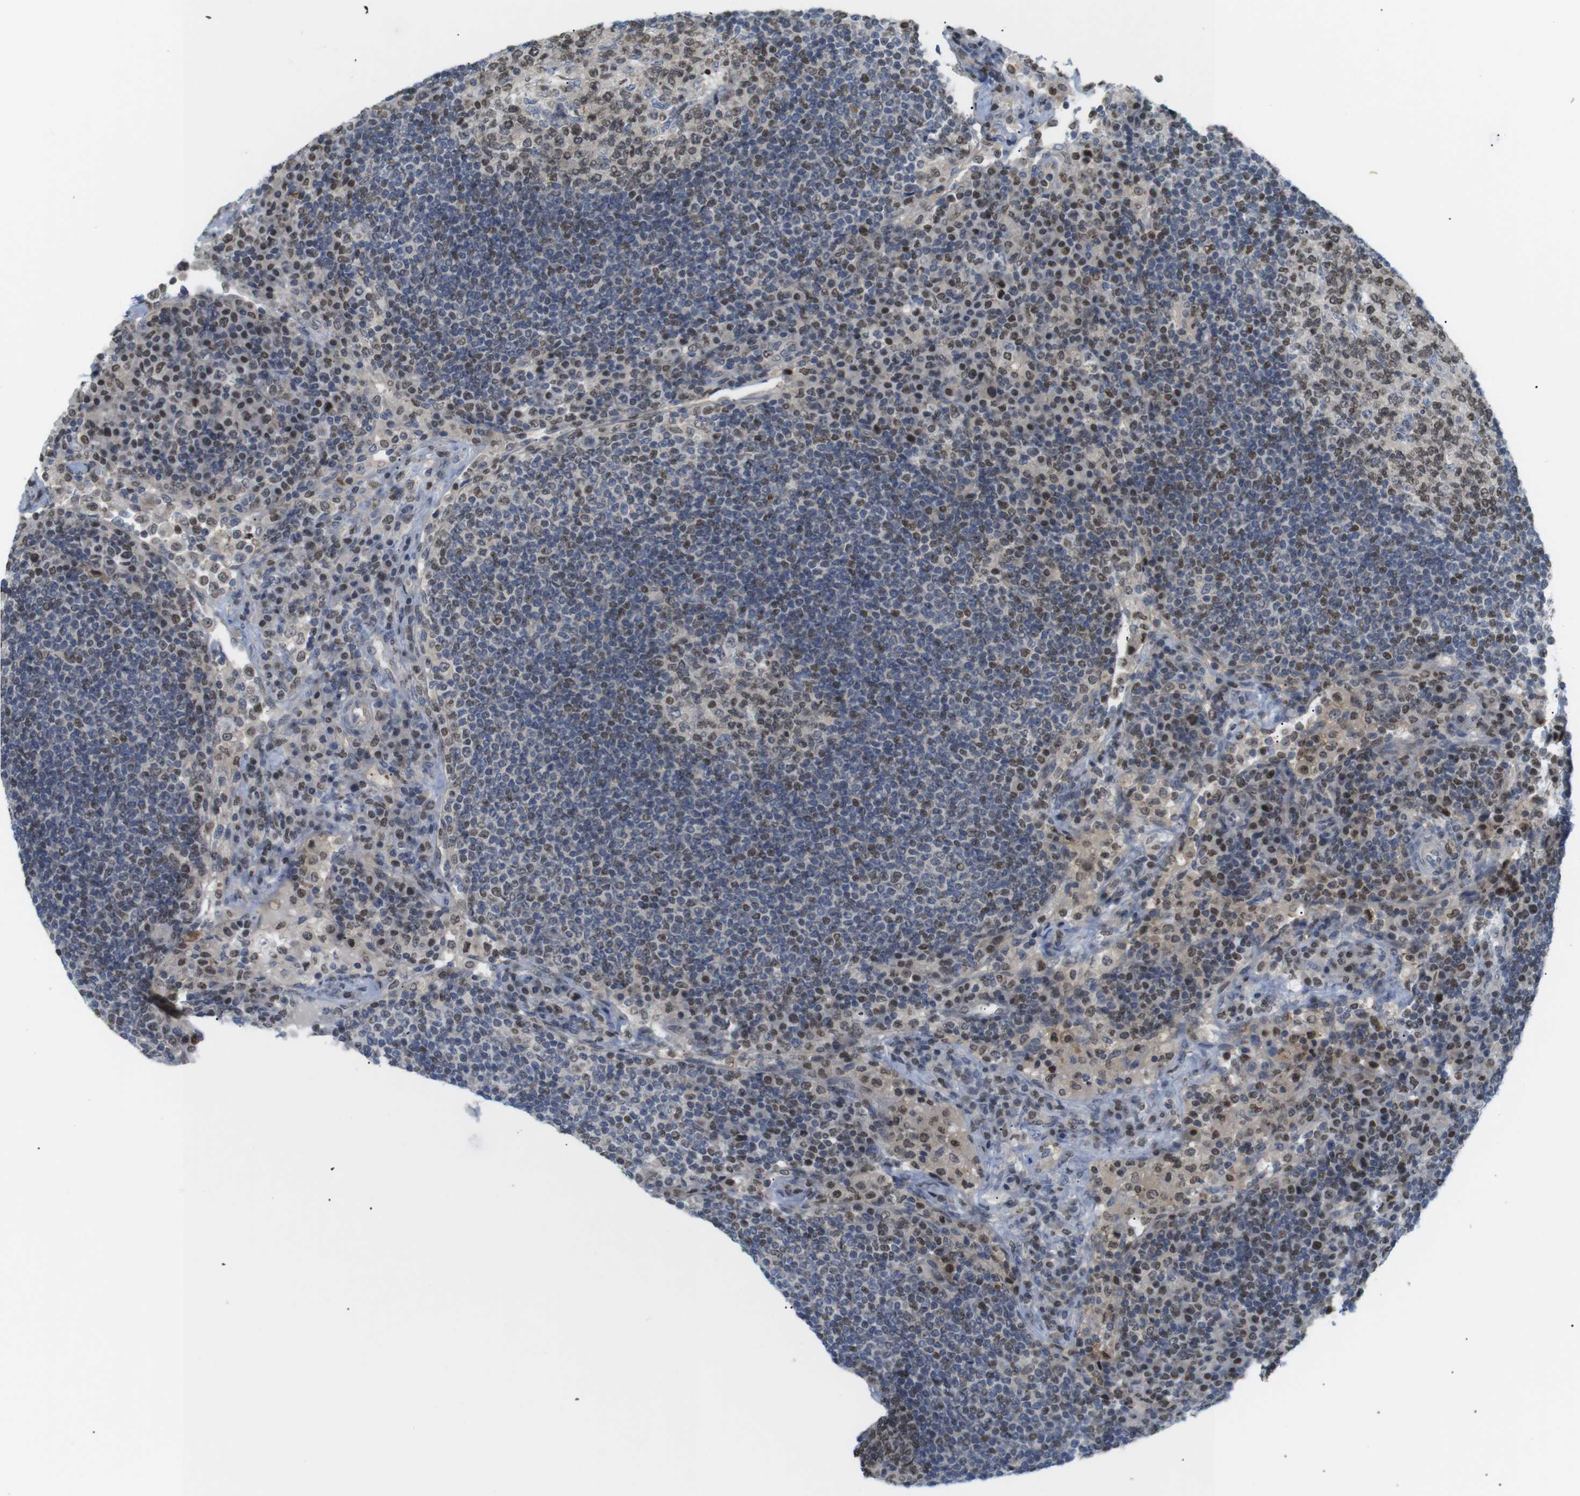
{"staining": {"intensity": "moderate", "quantity": "25%-75%", "location": "nuclear"}, "tissue": "lymph node", "cell_type": "Germinal center cells", "image_type": "normal", "snomed": [{"axis": "morphology", "description": "Normal tissue, NOS"}, {"axis": "topography", "description": "Lymph node"}], "caption": "Immunohistochemical staining of normal human lymph node displays moderate nuclear protein staining in approximately 25%-75% of germinal center cells.", "gene": "MBD1", "patient": {"sex": "female", "age": 53}}